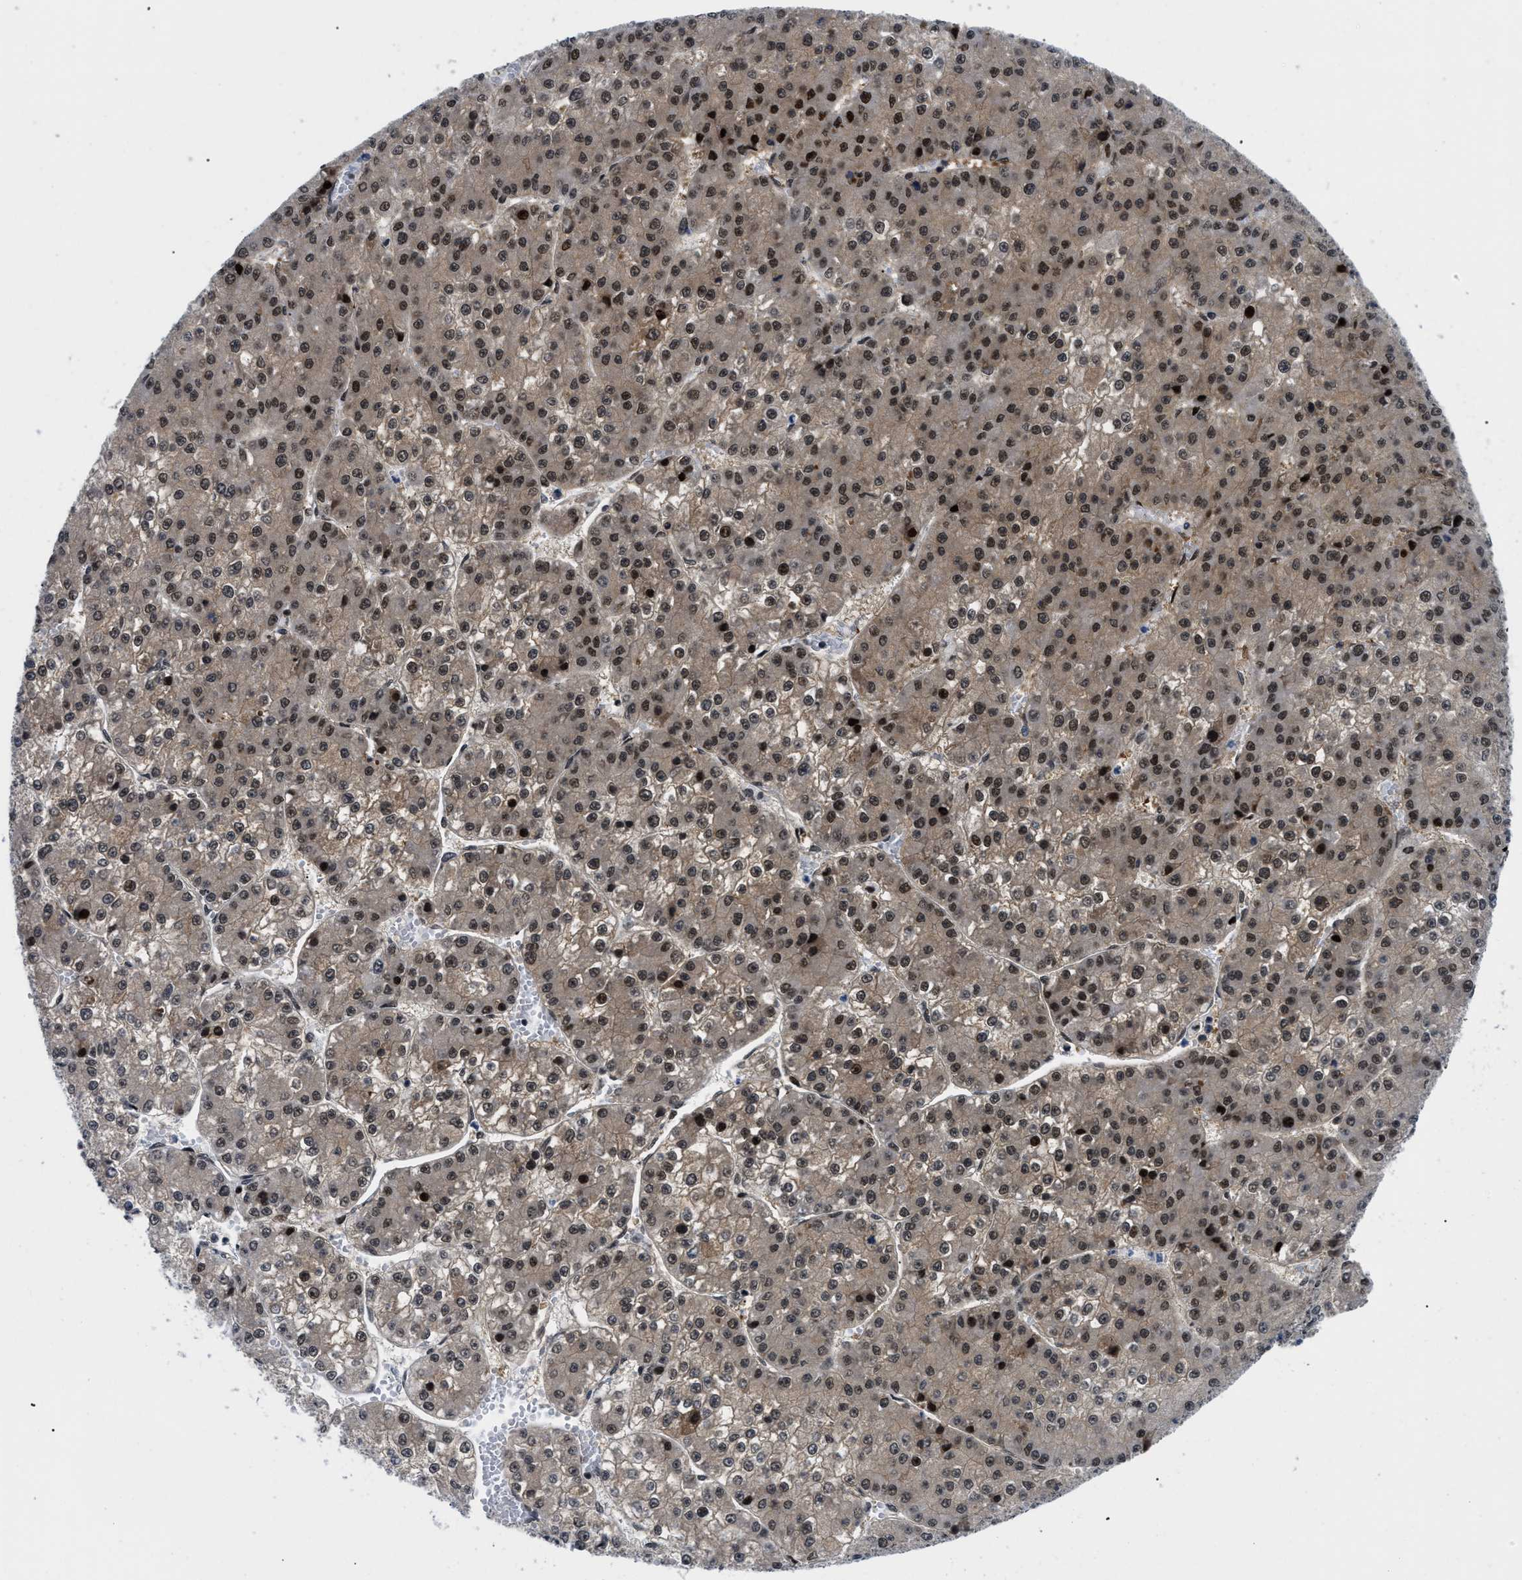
{"staining": {"intensity": "moderate", "quantity": ">75%", "location": "cytoplasmic/membranous,nuclear"}, "tissue": "liver cancer", "cell_type": "Tumor cells", "image_type": "cancer", "snomed": [{"axis": "morphology", "description": "Carcinoma, Hepatocellular, NOS"}, {"axis": "topography", "description": "Liver"}], "caption": "Protein staining of liver cancer tissue reveals moderate cytoplasmic/membranous and nuclear staining in approximately >75% of tumor cells.", "gene": "SLC29A2", "patient": {"sex": "female", "age": 73}}